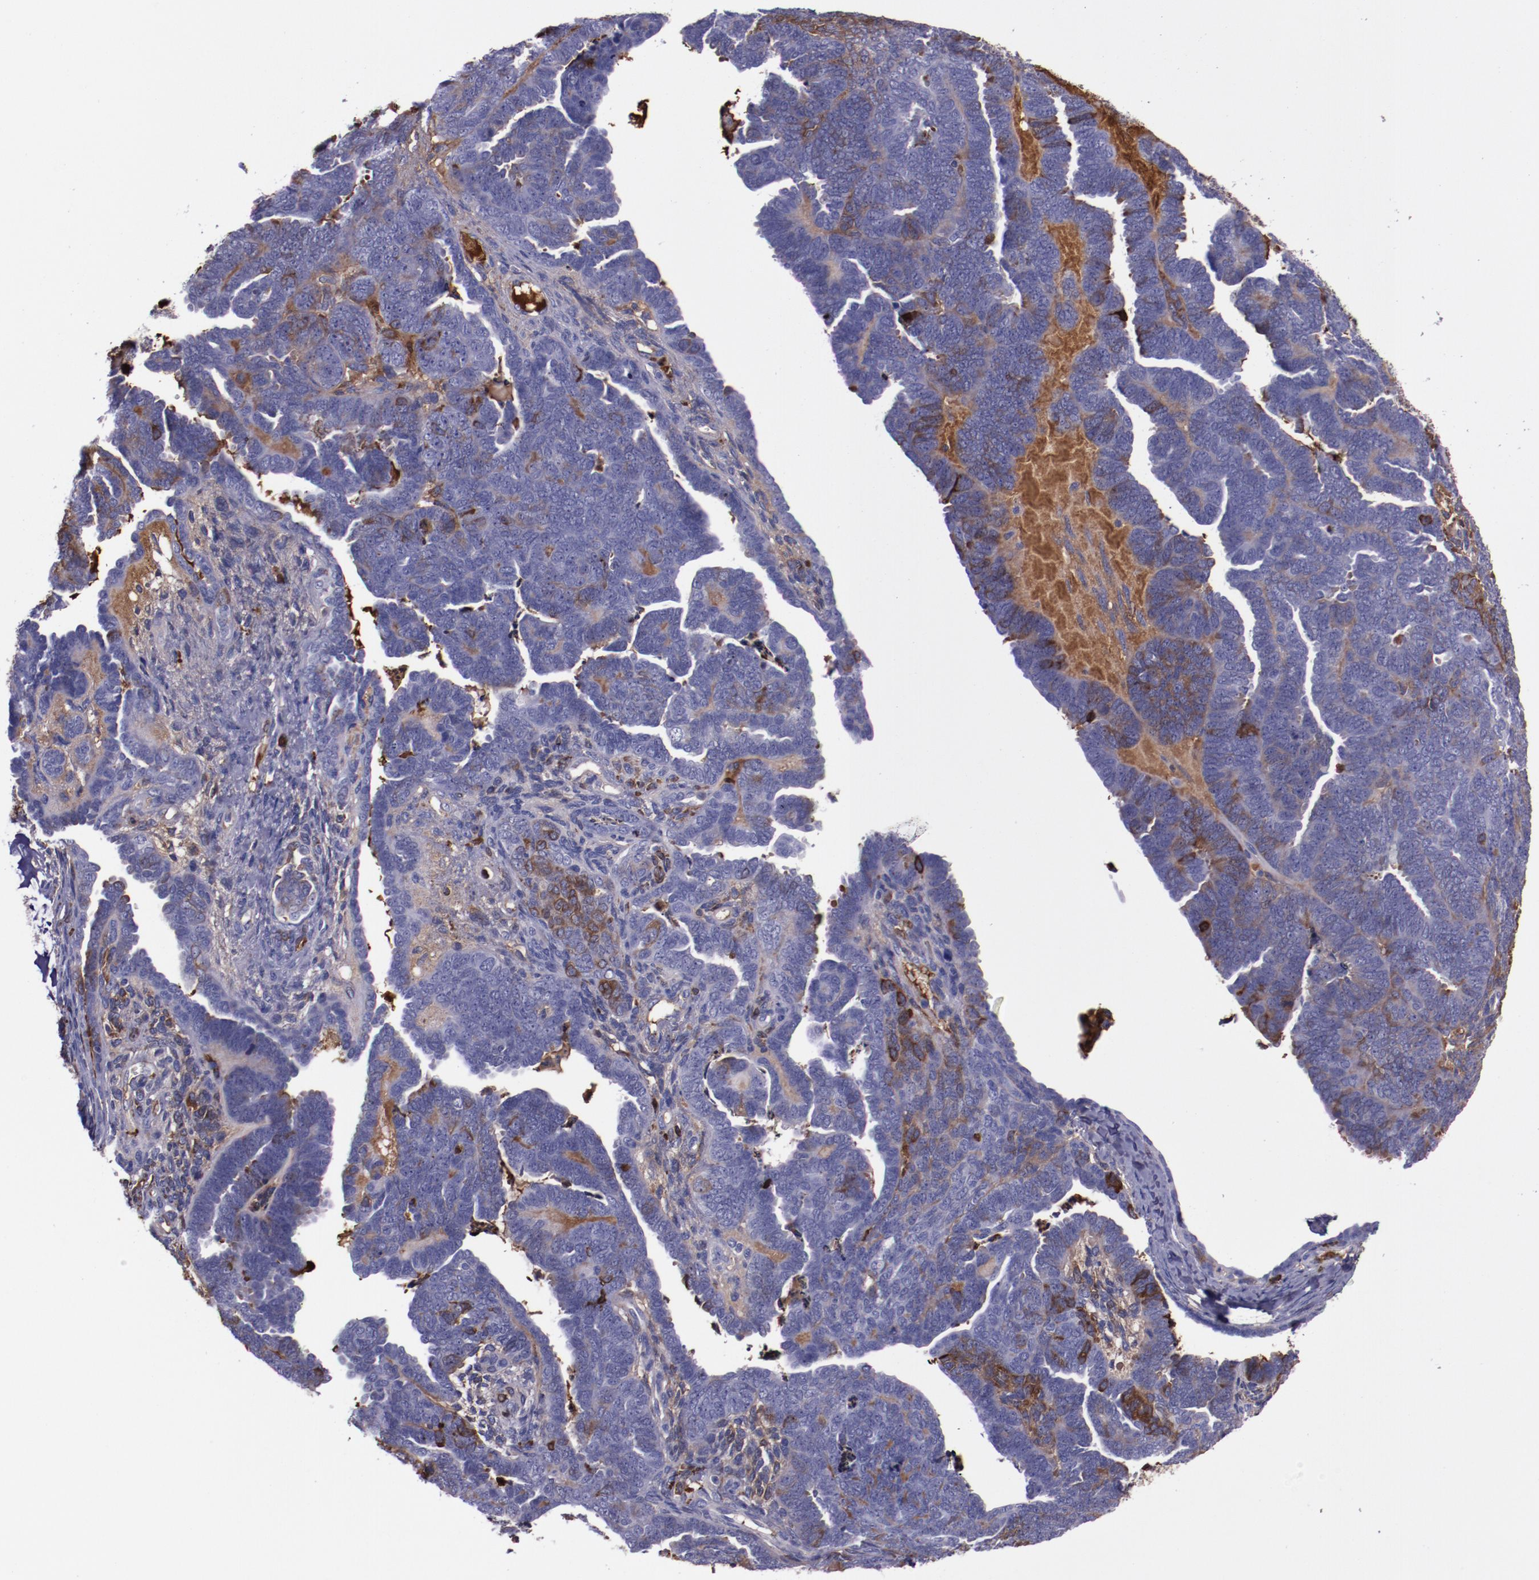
{"staining": {"intensity": "strong", "quantity": "<25%", "location": "cytoplasmic/membranous"}, "tissue": "endometrial cancer", "cell_type": "Tumor cells", "image_type": "cancer", "snomed": [{"axis": "morphology", "description": "Neoplasm, malignant, NOS"}, {"axis": "topography", "description": "Endometrium"}], "caption": "Tumor cells show medium levels of strong cytoplasmic/membranous expression in about <25% of cells in human endometrial cancer (neoplasm (malignant)). The protein of interest is shown in brown color, while the nuclei are stained blue.", "gene": "APOH", "patient": {"sex": "female", "age": 74}}